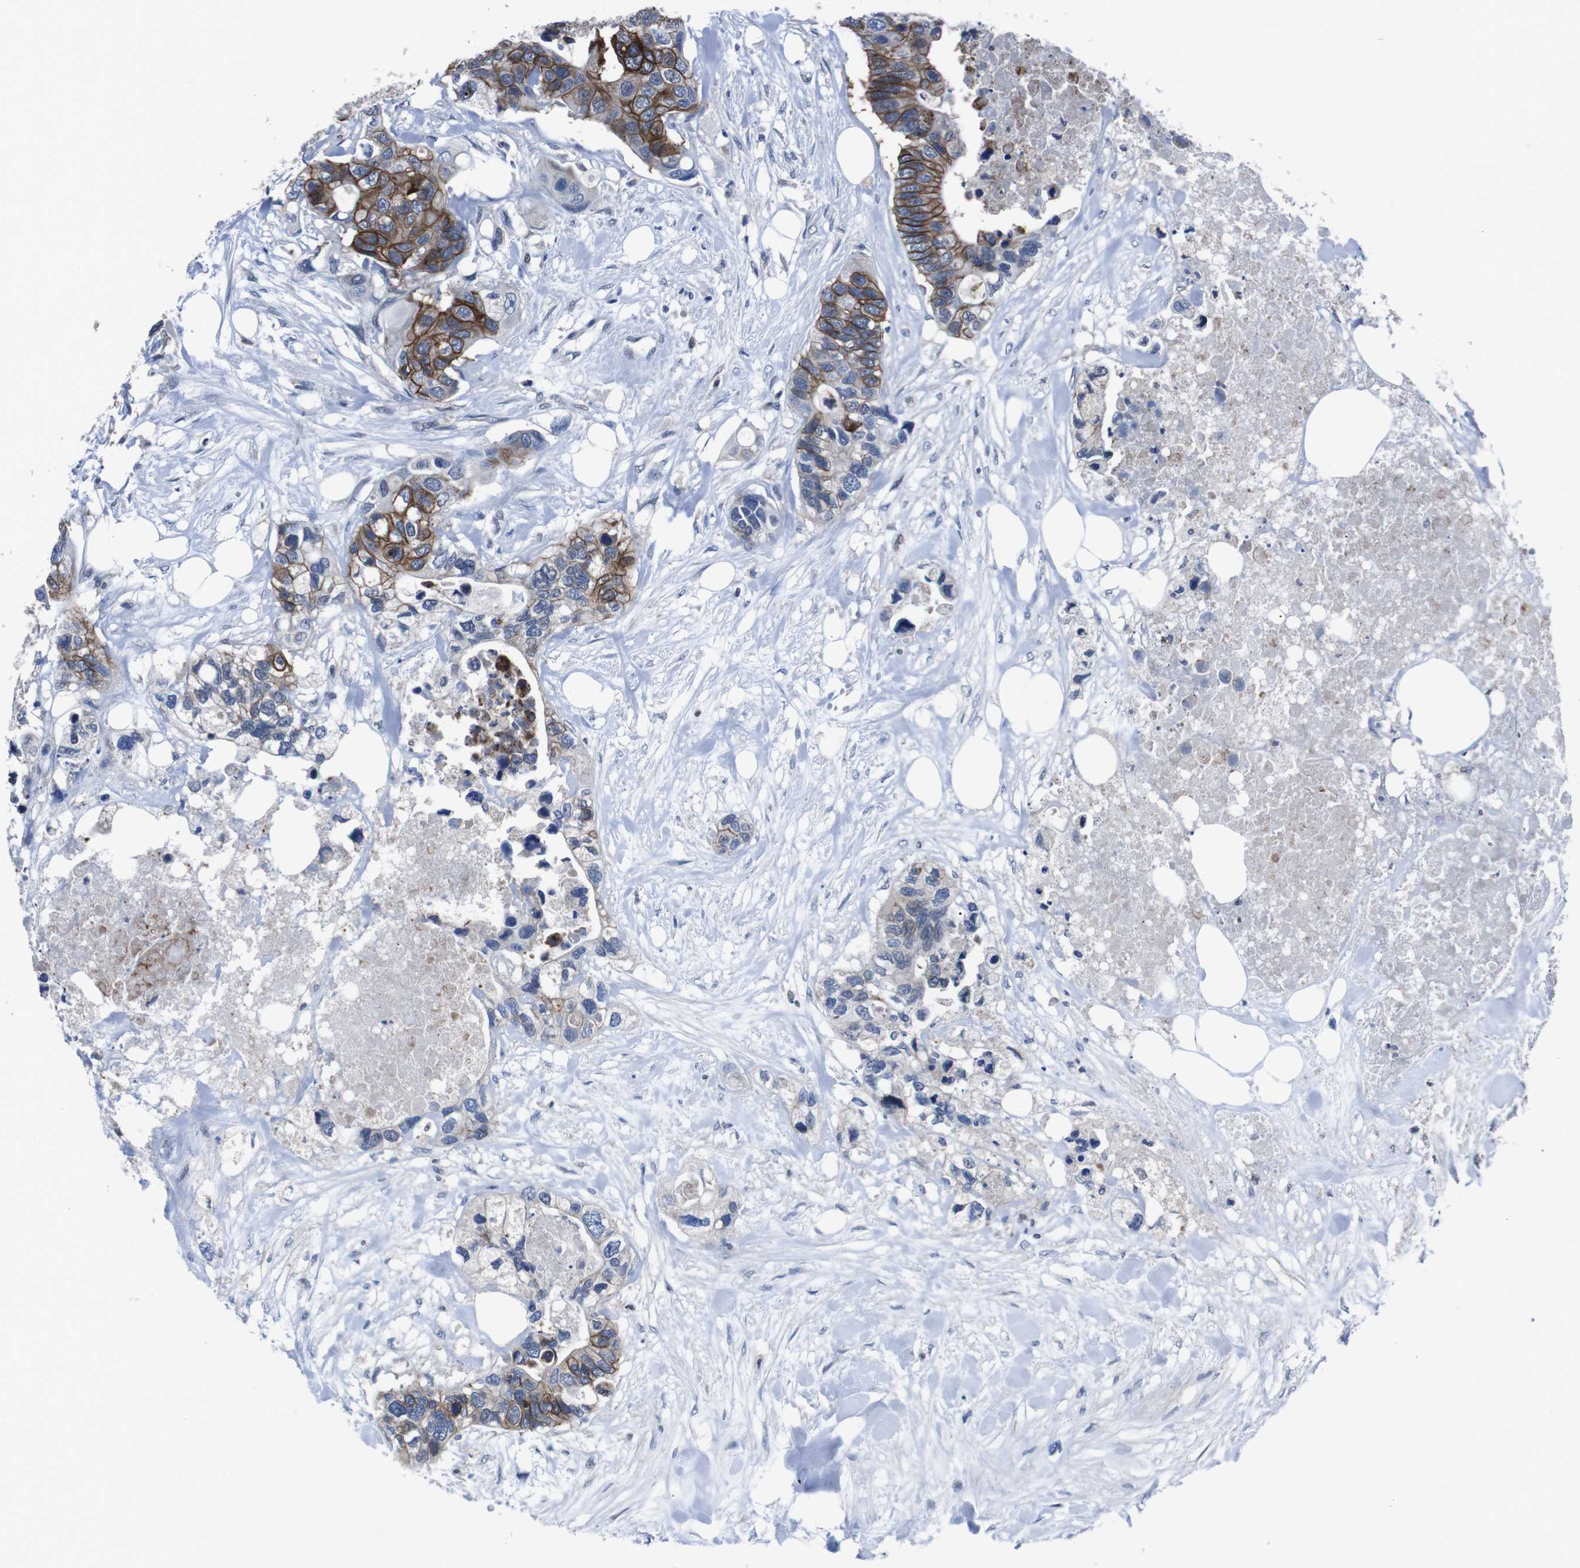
{"staining": {"intensity": "moderate", "quantity": "25%-75%", "location": "cytoplasmic/membranous"}, "tissue": "colorectal cancer", "cell_type": "Tumor cells", "image_type": "cancer", "snomed": [{"axis": "morphology", "description": "Adenocarcinoma, NOS"}, {"axis": "topography", "description": "Colon"}], "caption": "The micrograph reveals immunohistochemical staining of colorectal cancer (adenocarcinoma). There is moderate cytoplasmic/membranous staining is present in about 25%-75% of tumor cells.", "gene": "SEMA4B", "patient": {"sex": "female", "age": 57}}